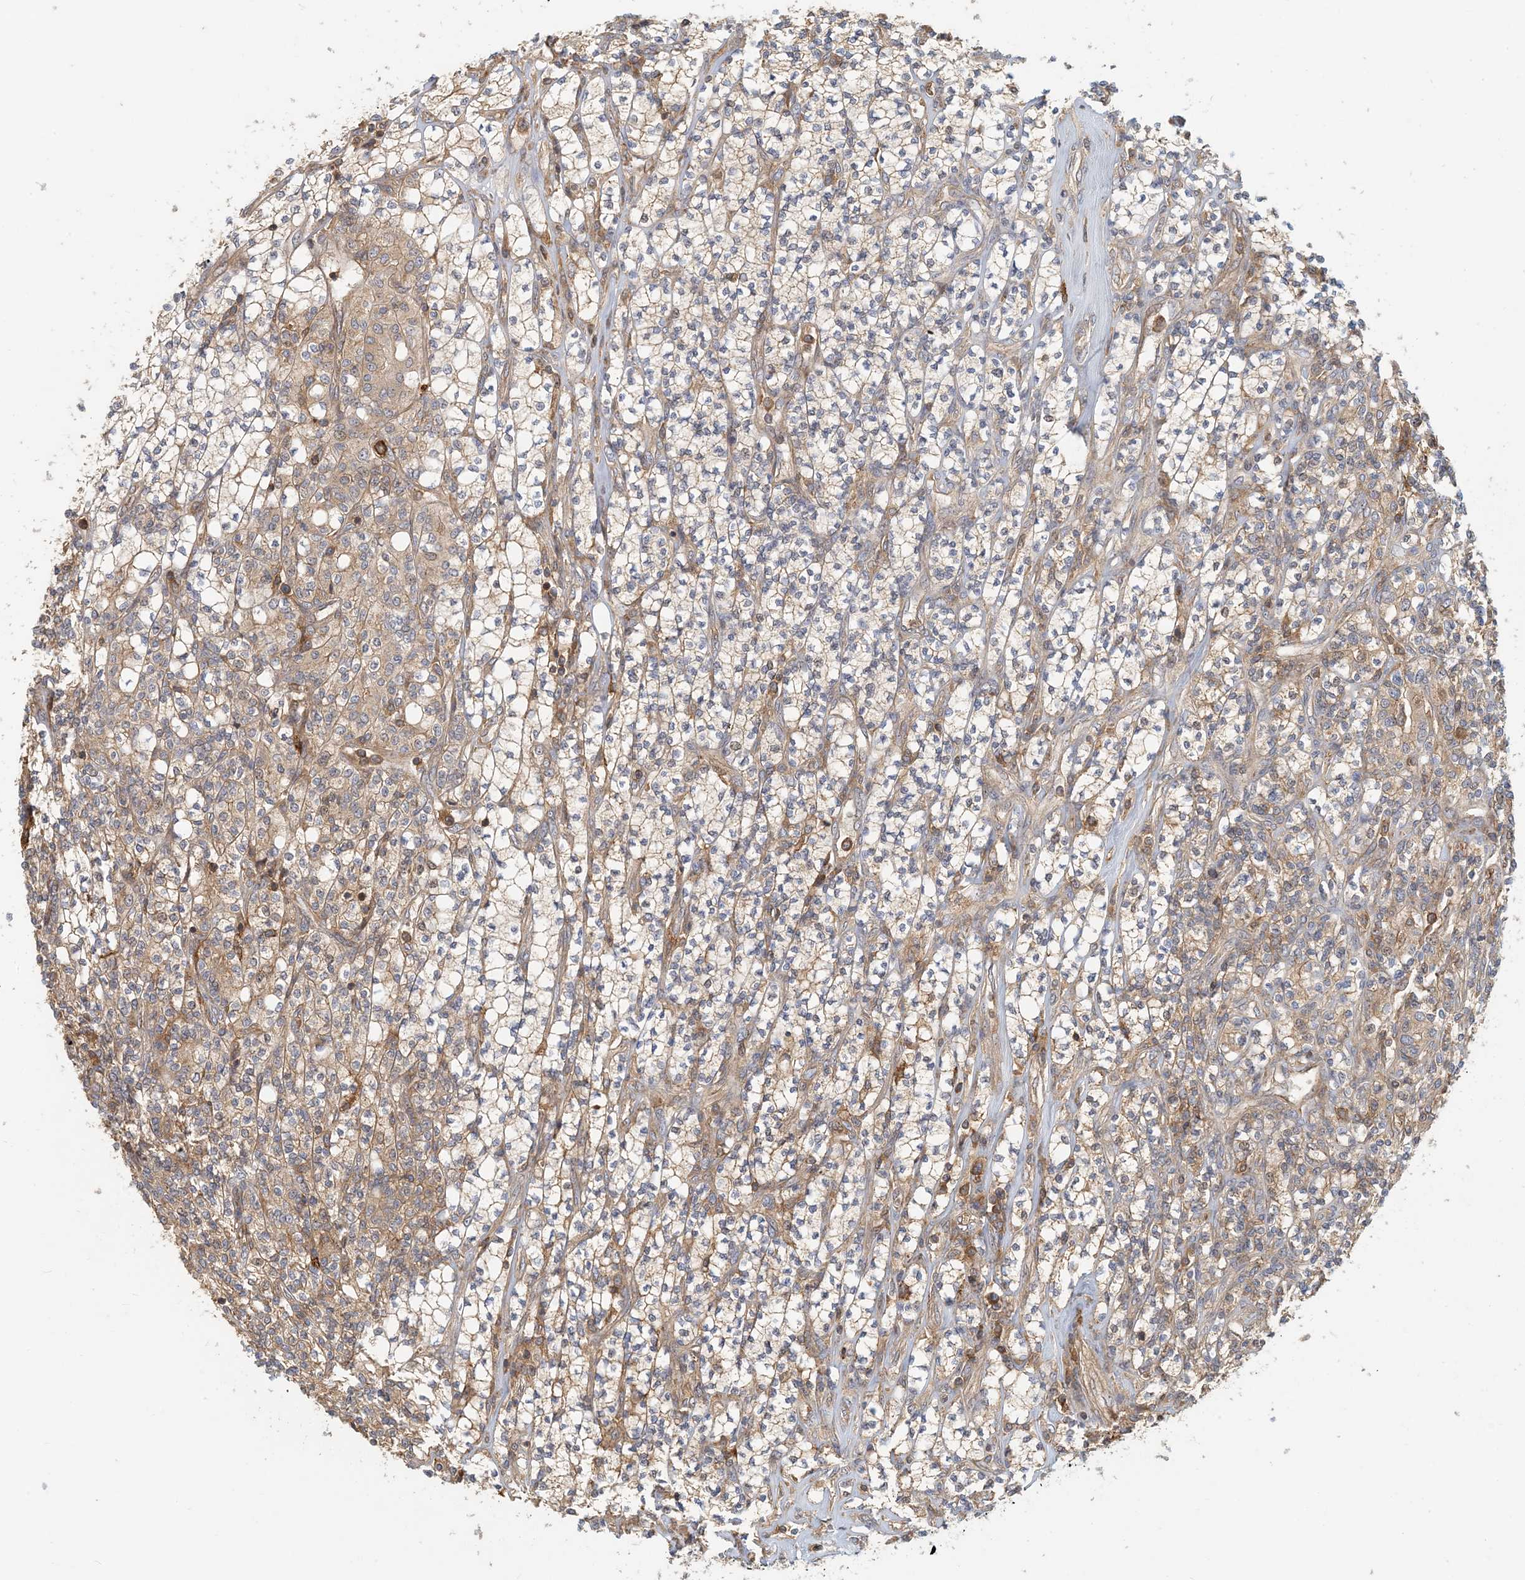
{"staining": {"intensity": "weak", "quantity": ">75%", "location": "cytoplasmic/membranous"}, "tissue": "renal cancer", "cell_type": "Tumor cells", "image_type": "cancer", "snomed": [{"axis": "morphology", "description": "Adenocarcinoma, NOS"}, {"axis": "topography", "description": "Kidney"}], "caption": "Protein expression analysis of human renal adenocarcinoma reveals weak cytoplasmic/membranous staining in about >75% of tumor cells.", "gene": "COLEC11", "patient": {"sex": "male", "age": 77}}